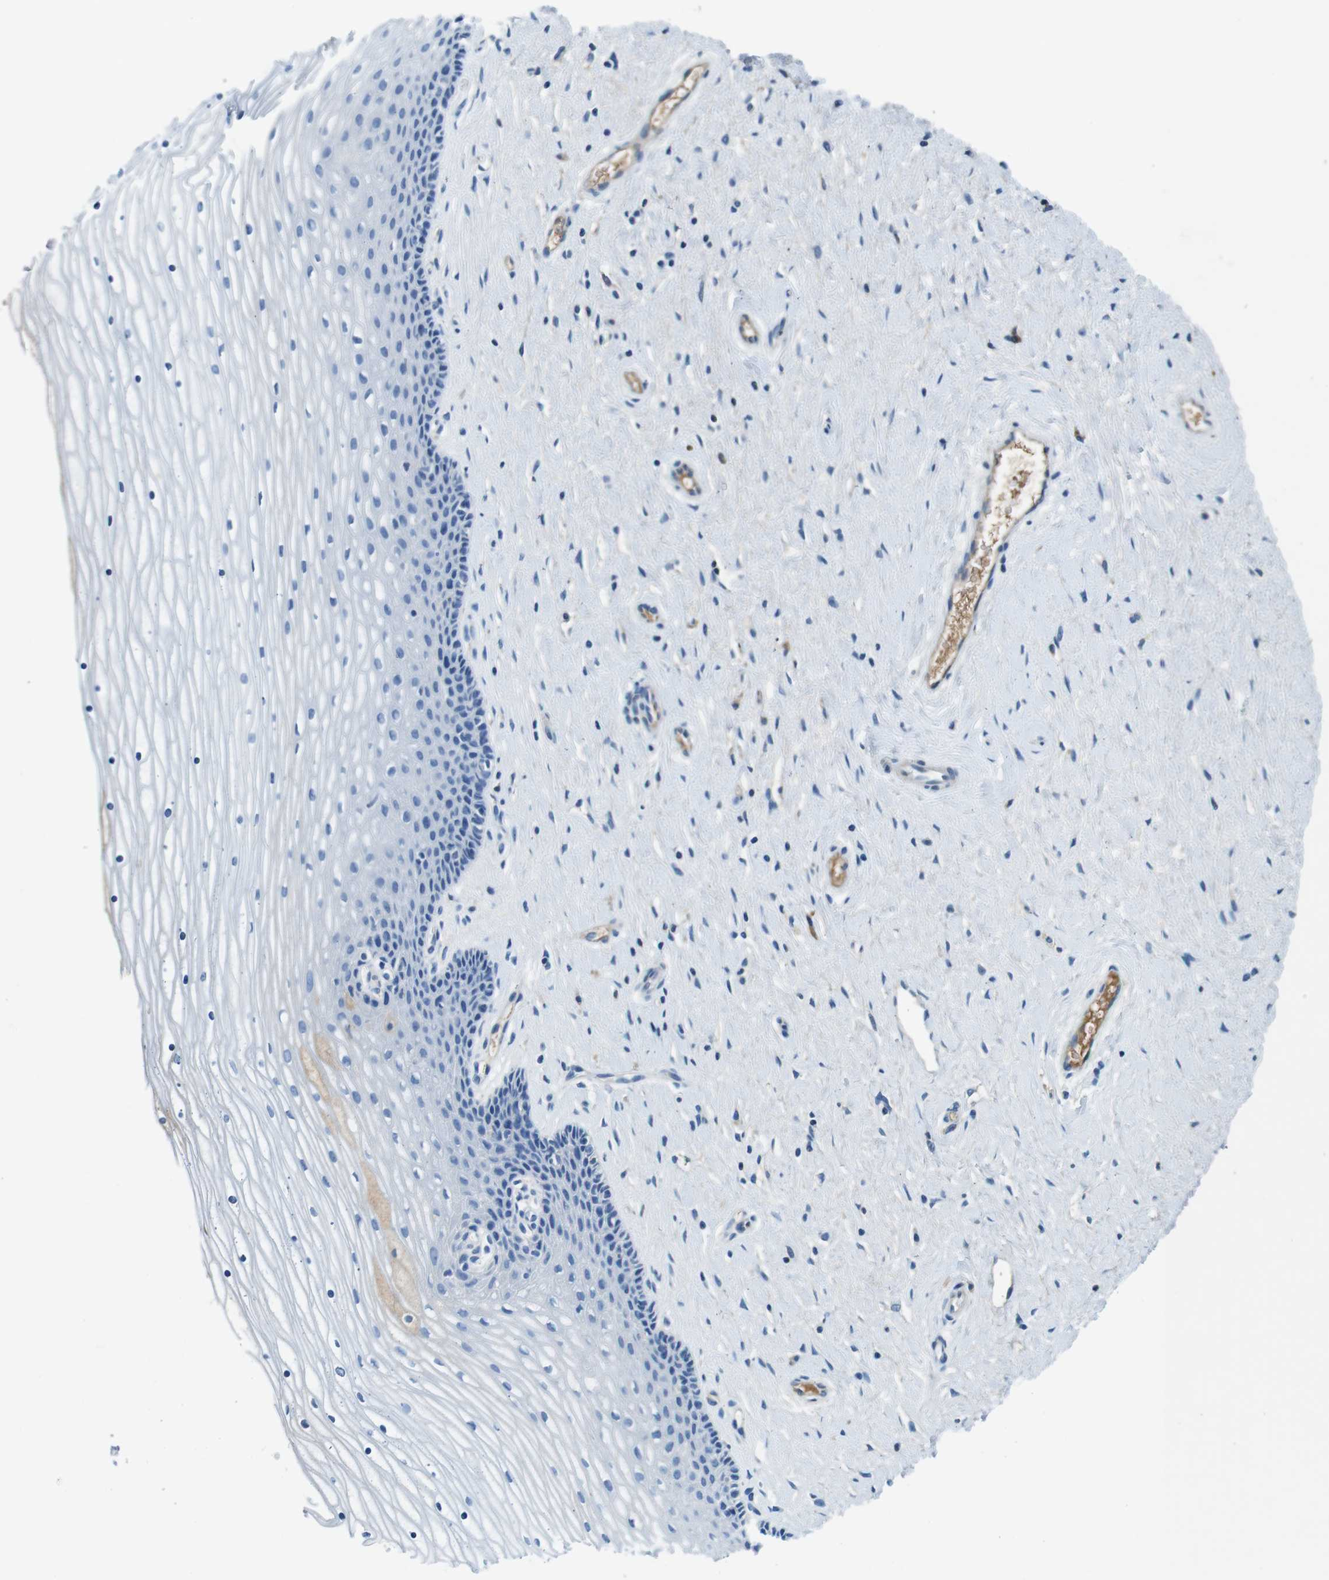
{"staining": {"intensity": "negative", "quantity": "none", "location": "none"}, "tissue": "cervix", "cell_type": "Glandular cells", "image_type": "normal", "snomed": [{"axis": "morphology", "description": "Normal tissue, NOS"}, {"axis": "topography", "description": "Cervix"}], "caption": "The histopathology image demonstrates no significant expression in glandular cells of cervix. (DAB IHC visualized using brightfield microscopy, high magnification).", "gene": "IGHD", "patient": {"sex": "female", "age": 39}}